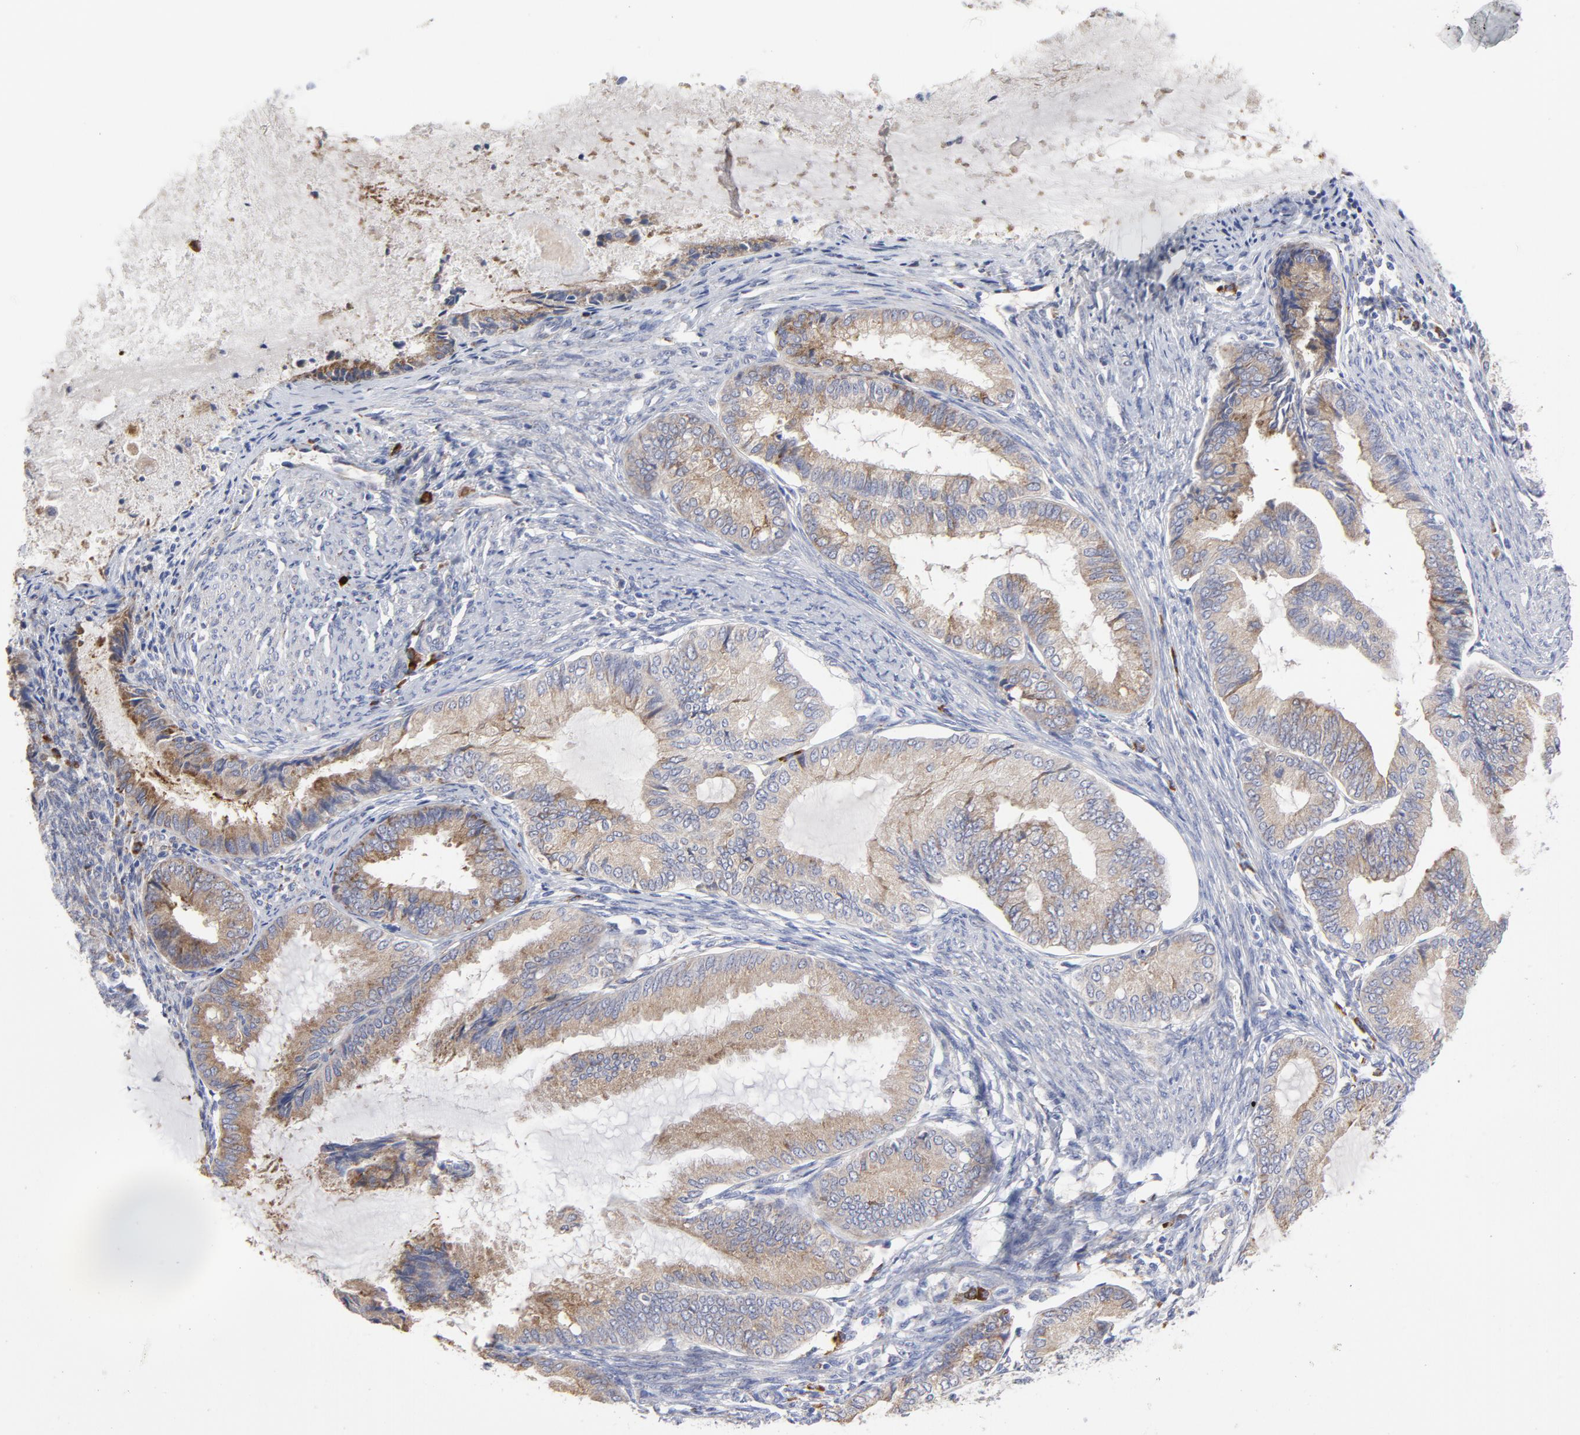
{"staining": {"intensity": "weak", "quantity": ">75%", "location": "cytoplasmic/membranous"}, "tissue": "endometrial cancer", "cell_type": "Tumor cells", "image_type": "cancer", "snomed": [{"axis": "morphology", "description": "Adenocarcinoma, NOS"}, {"axis": "topography", "description": "Endometrium"}], "caption": "Weak cytoplasmic/membranous positivity for a protein is identified in approximately >75% of tumor cells of endometrial cancer using immunohistochemistry (IHC).", "gene": "RAPGEF3", "patient": {"sex": "female", "age": 86}}